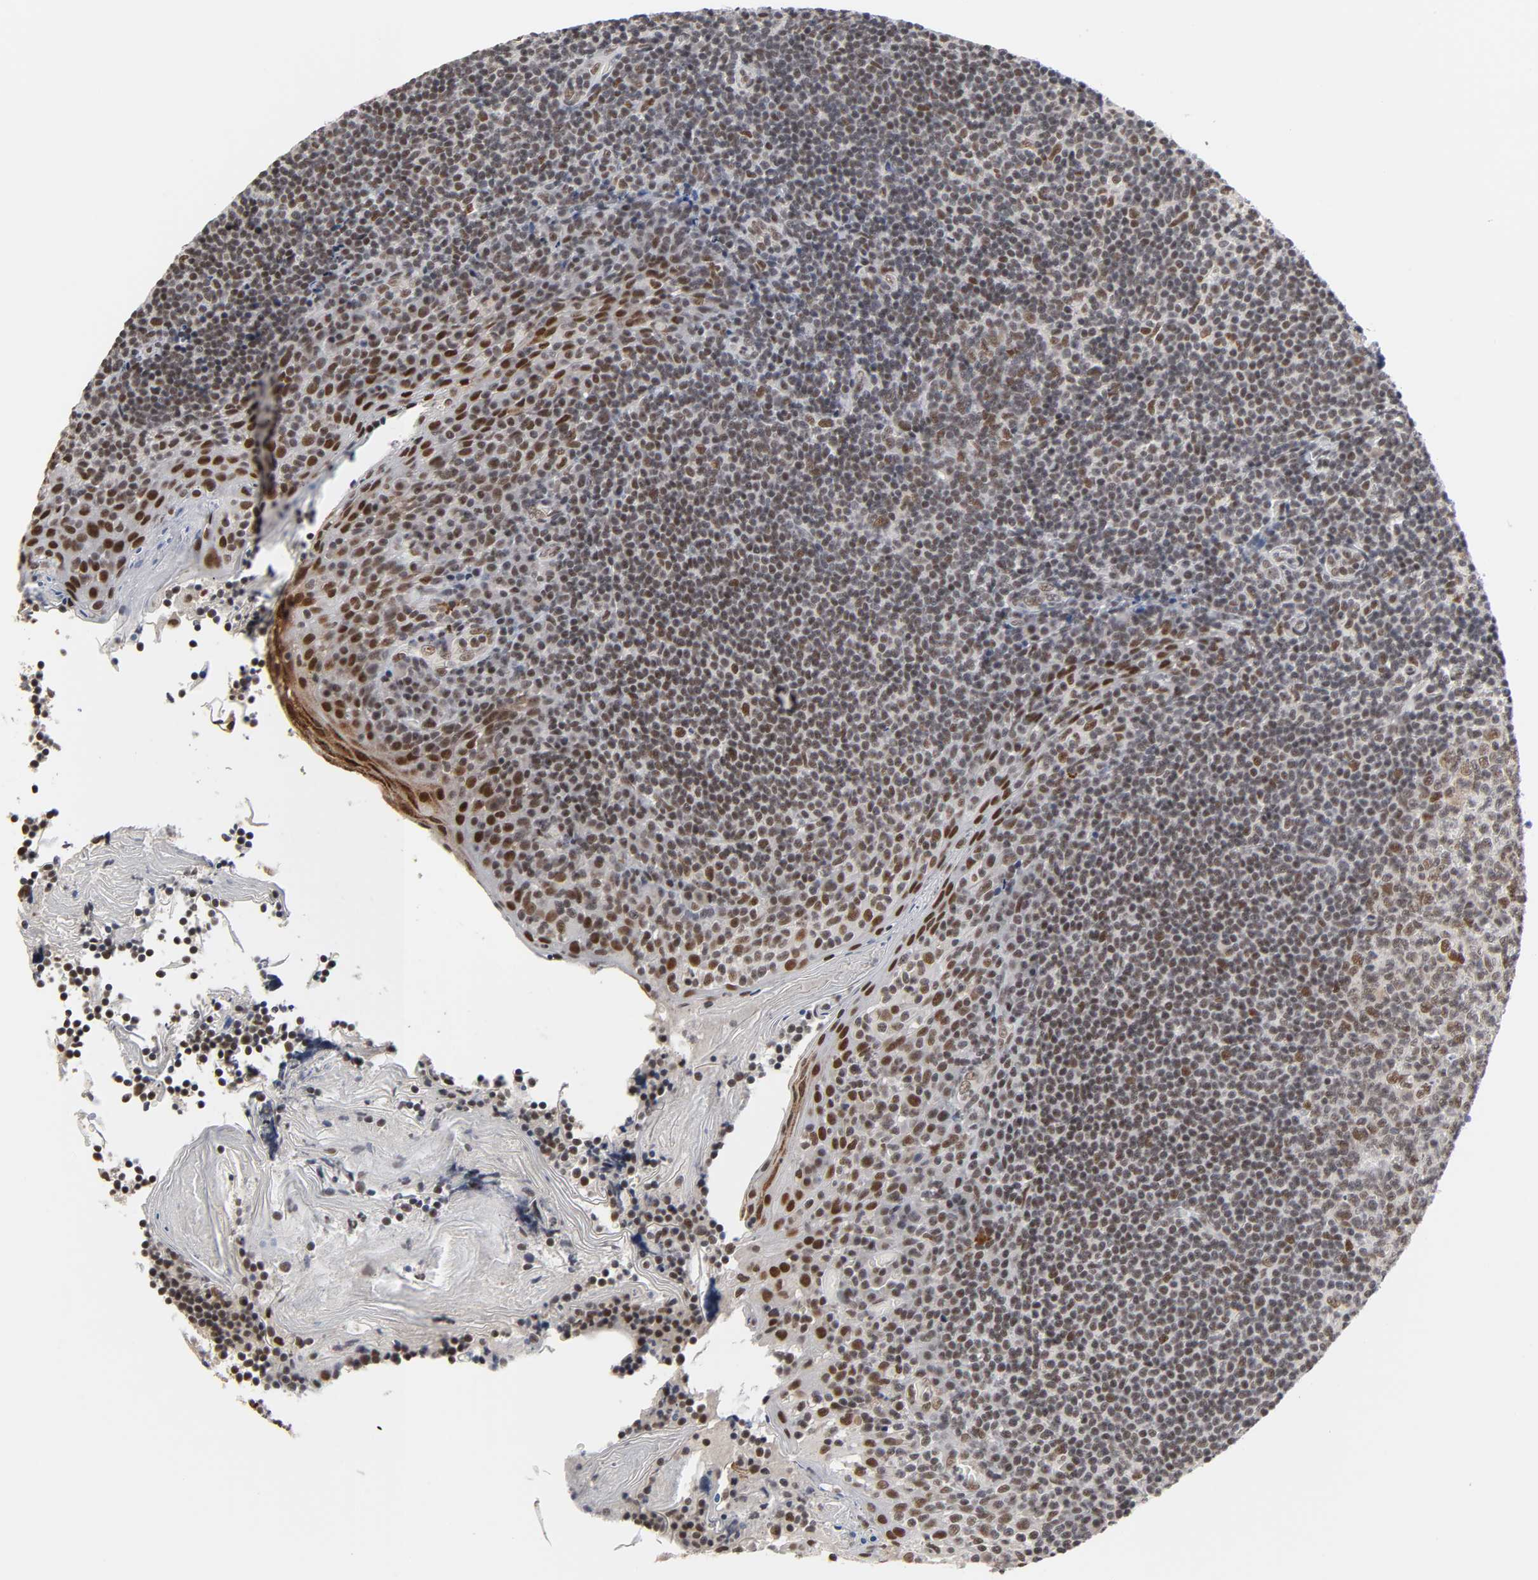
{"staining": {"intensity": "moderate", "quantity": ">75%", "location": "nuclear"}, "tissue": "tonsil", "cell_type": "Germinal center cells", "image_type": "normal", "snomed": [{"axis": "morphology", "description": "Normal tissue, NOS"}, {"axis": "topography", "description": "Tonsil"}], "caption": "Moderate nuclear protein expression is seen in about >75% of germinal center cells in tonsil.", "gene": "TRIM33", "patient": {"sex": "male", "age": 31}}